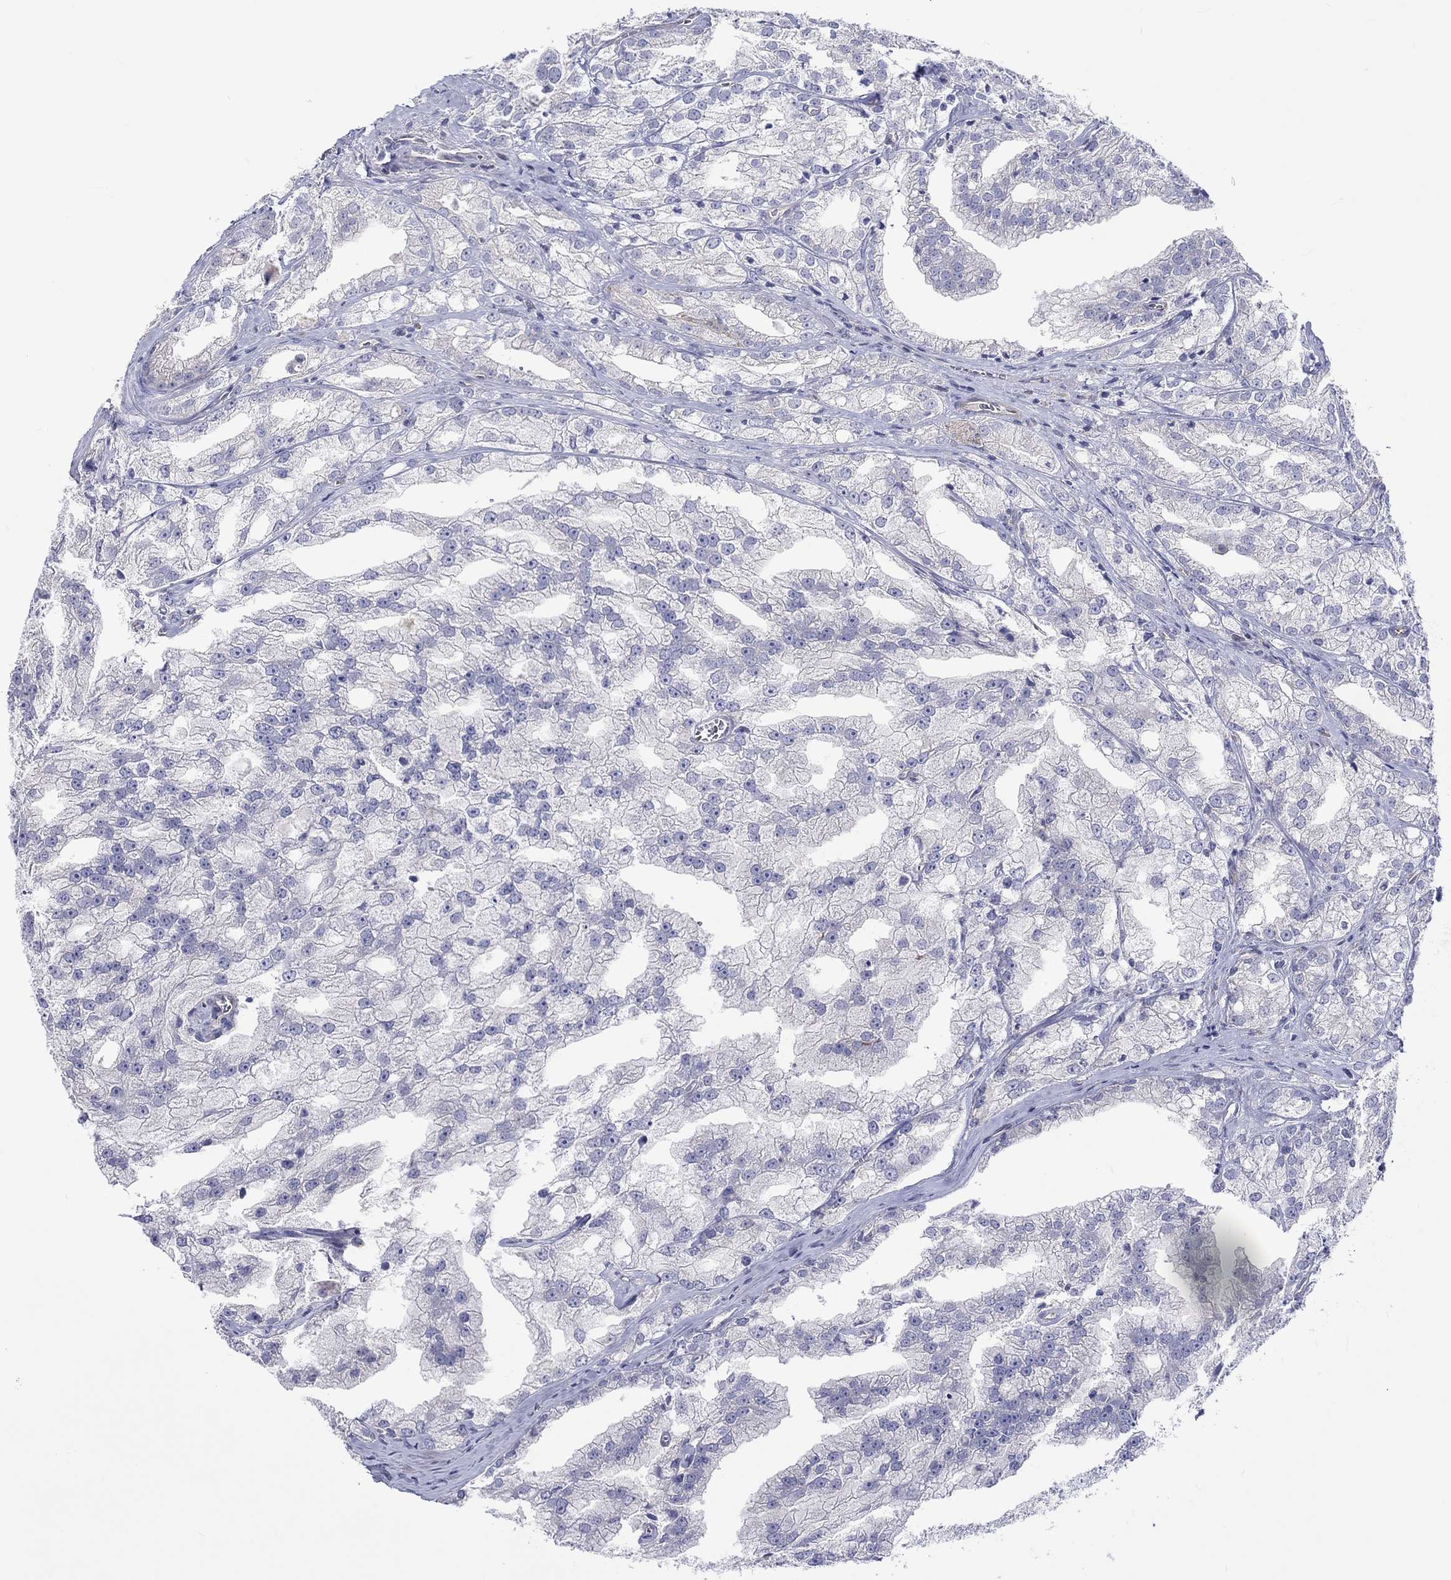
{"staining": {"intensity": "negative", "quantity": "none", "location": "none"}, "tissue": "prostate cancer", "cell_type": "Tumor cells", "image_type": "cancer", "snomed": [{"axis": "morphology", "description": "Adenocarcinoma, NOS"}, {"axis": "topography", "description": "Prostate"}], "caption": "Protein analysis of prostate adenocarcinoma exhibits no significant staining in tumor cells. Nuclei are stained in blue.", "gene": "ABCG4", "patient": {"sex": "male", "age": 70}}